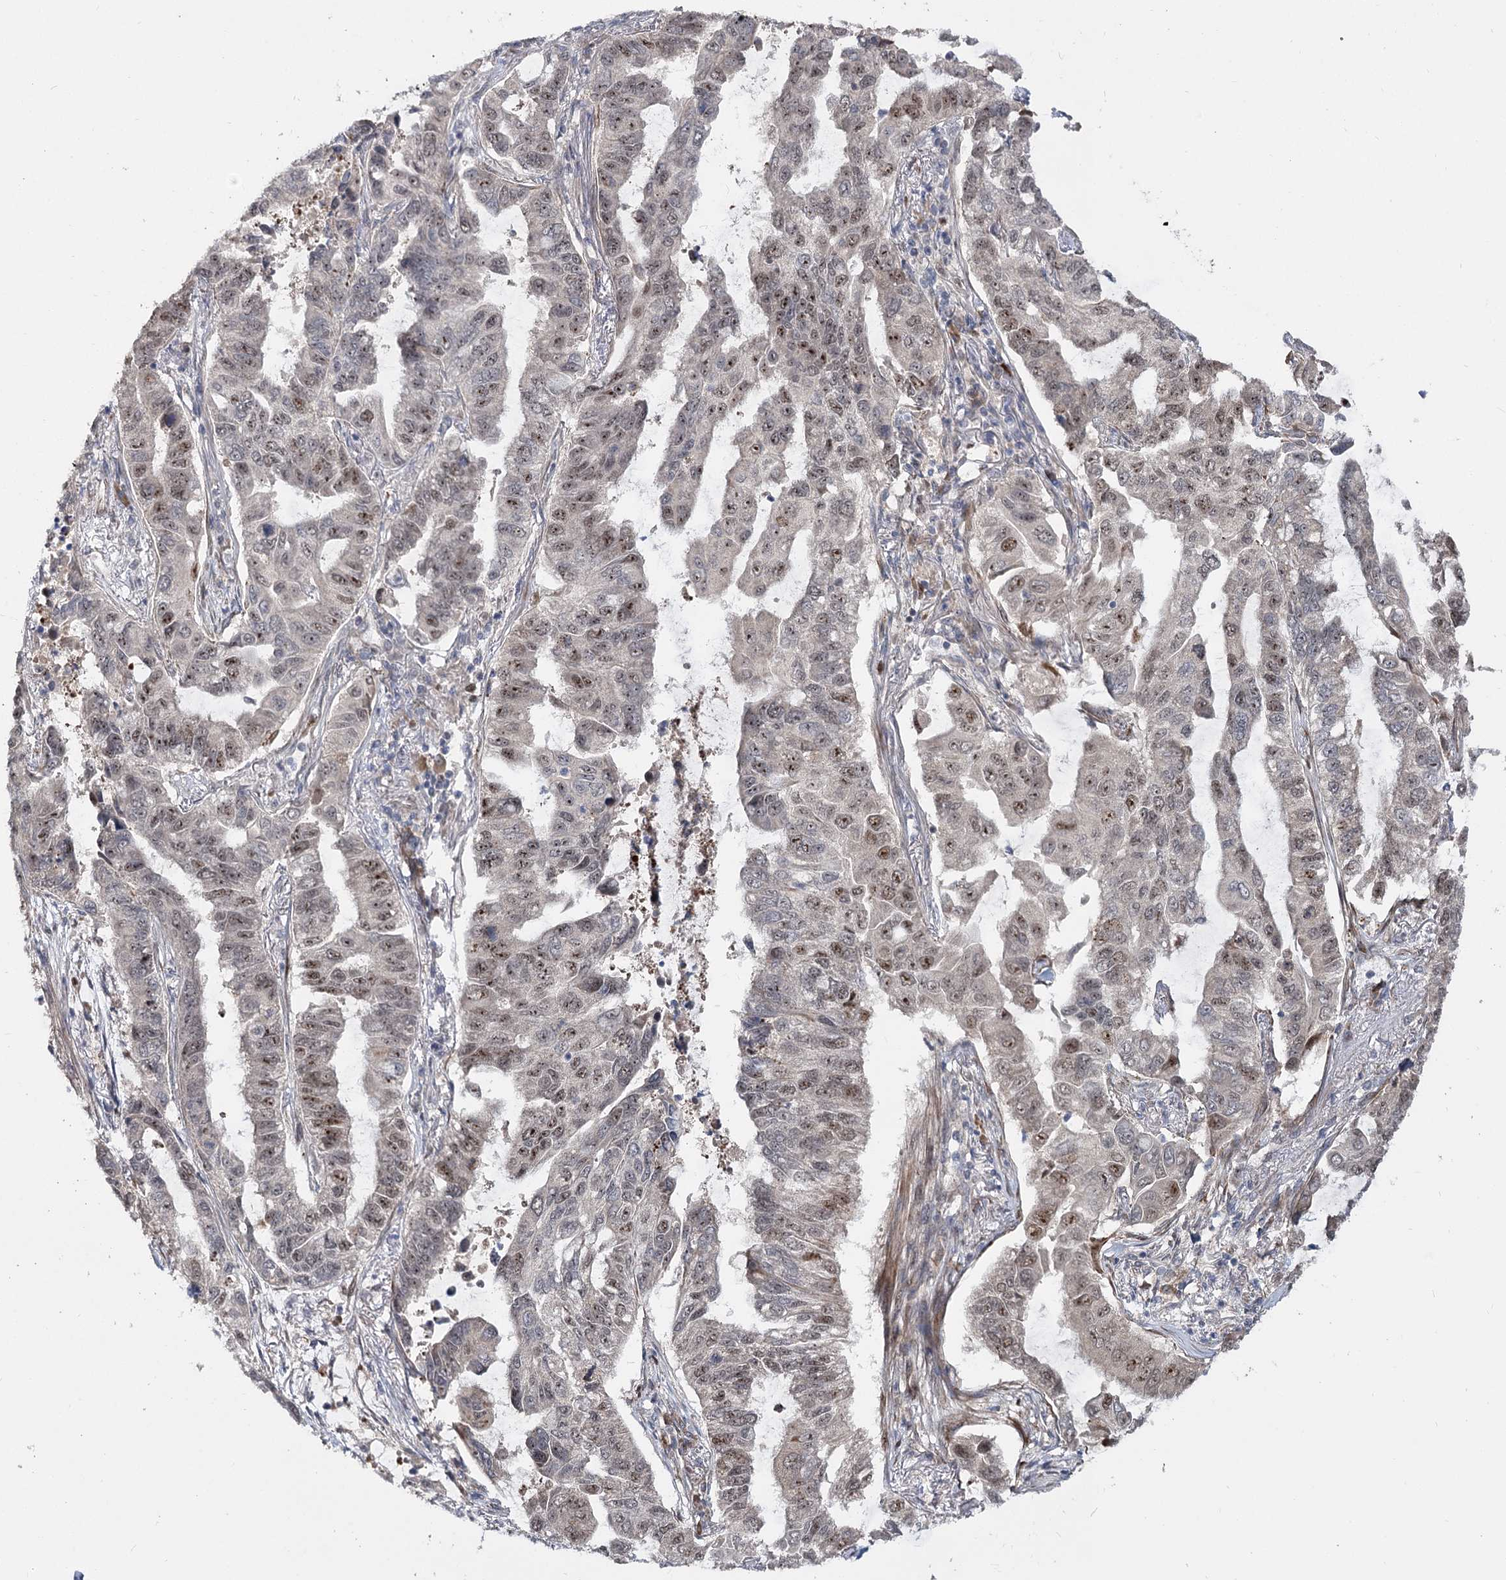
{"staining": {"intensity": "moderate", "quantity": "25%-75%", "location": "nuclear"}, "tissue": "lung cancer", "cell_type": "Tumor cells", "image_type": "cancer", "snomed": [{"axis": "morphology", "description": "Adenocarcinoma, NOS"}, {"axis": "topography", "description": "Lung"}], "caption": "Immunohistochemistry (DAB) staining of lung cancer reveals moderate nuclear protein expression in approximately 25%-75% of tumor cells.", "gene": "PIK3C2A", "patient": {"sex": "male", "age": 64}}